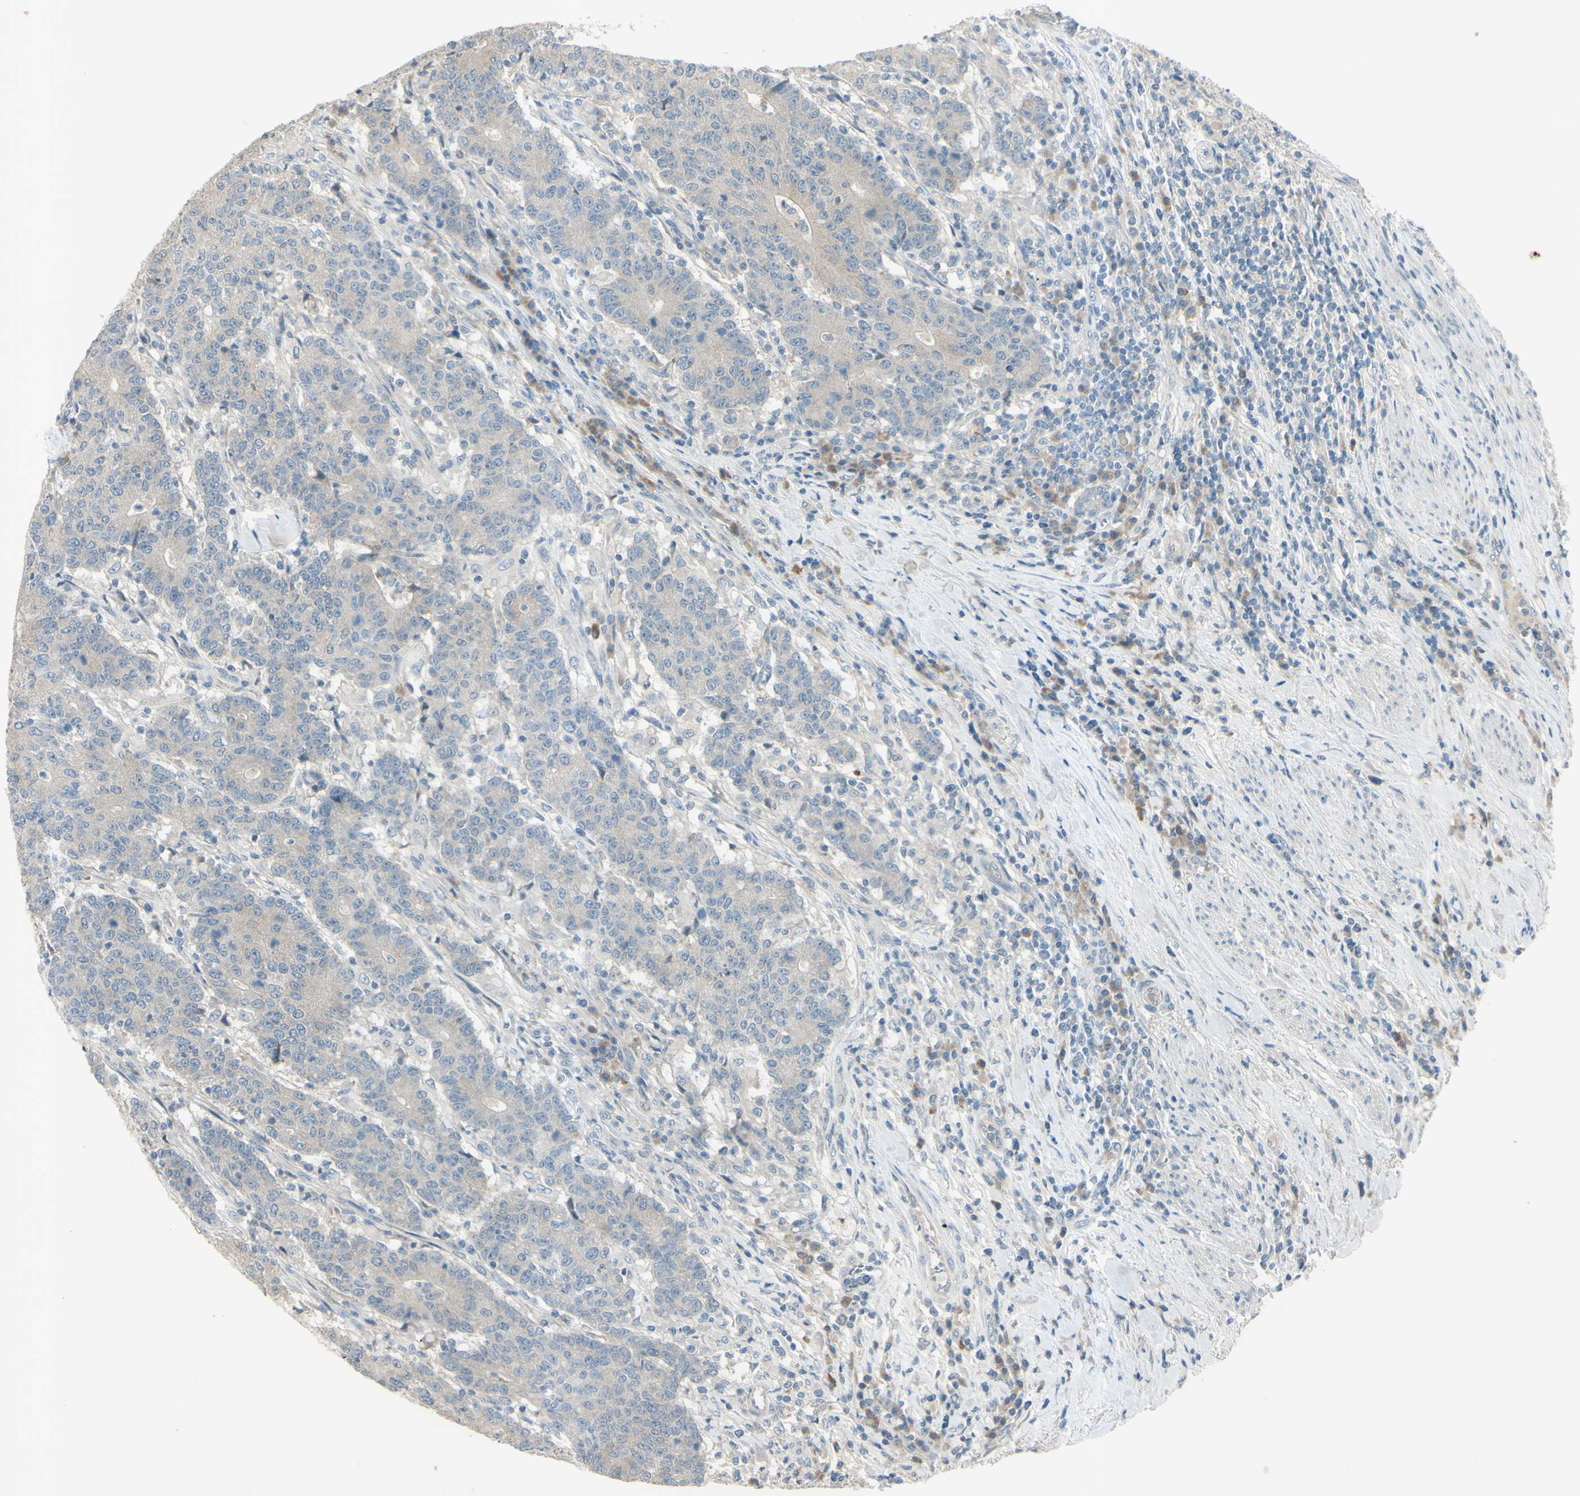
{"staining": {"intensity": "weak", "quantity": "25%-75%", "location": "cytoplasmic/membranous"}, "tissue": "colorectal cancer", "cell_type": "Tumor cells", "image_type": "cancer", "snomed": [{"axis": "morphology", "description": "Normal tissue, NOS"}, {"axis": "morphology", "description": "Adenocarcinoma, NOS"}, {"axis": "topography", "description": "Colon"}], "caption": "The photomicrograph displays staining of colorectal cancer, revealing weak cytoplasmic/membranous protein staining (brown color) within tumor cells.", "gene": "AATK", "patient": {"sex": "female", "age": 75}}